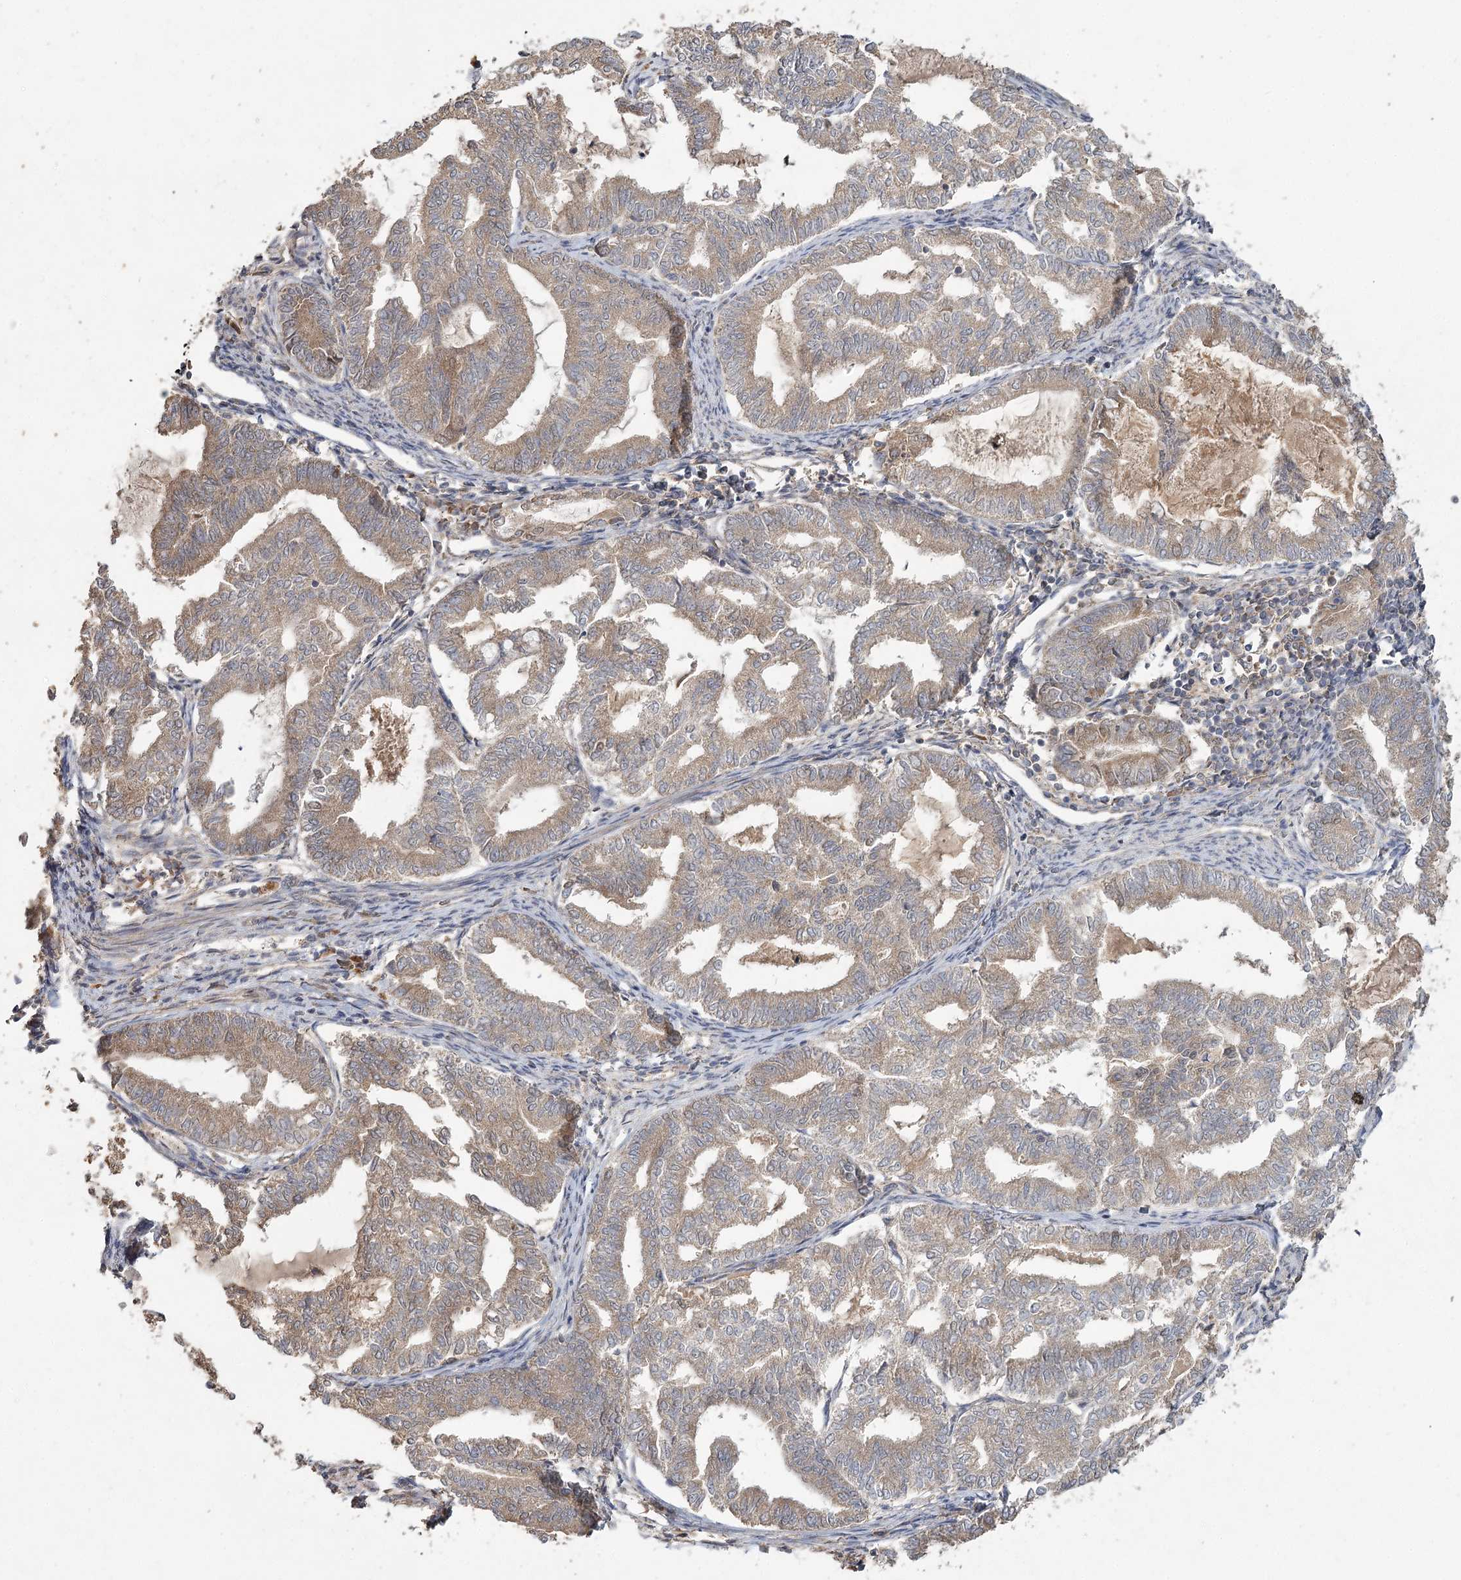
{"staining": {"intensity": "weak", "quantity": ">75%", "location": "cytoplasmic/membranous"}, "tissue": "endometrial cancer", "cell_type": "Tumor cells", "image_type": "cancer", "snomed": [{"axis": "morphology", "description": "Adenocarcinoma, NOS"}, {"axis": "topography", "description": "Endometrium"}], "caption": "Immunohistochemistry of human endometrial cancer (adenocarcinoma) reveals low levels of weak cytoplasmic/membranous expression in approximately >75% of tumor cells.", "gene": "RIN2", "patient": {"sex": "female", "age": 79}}